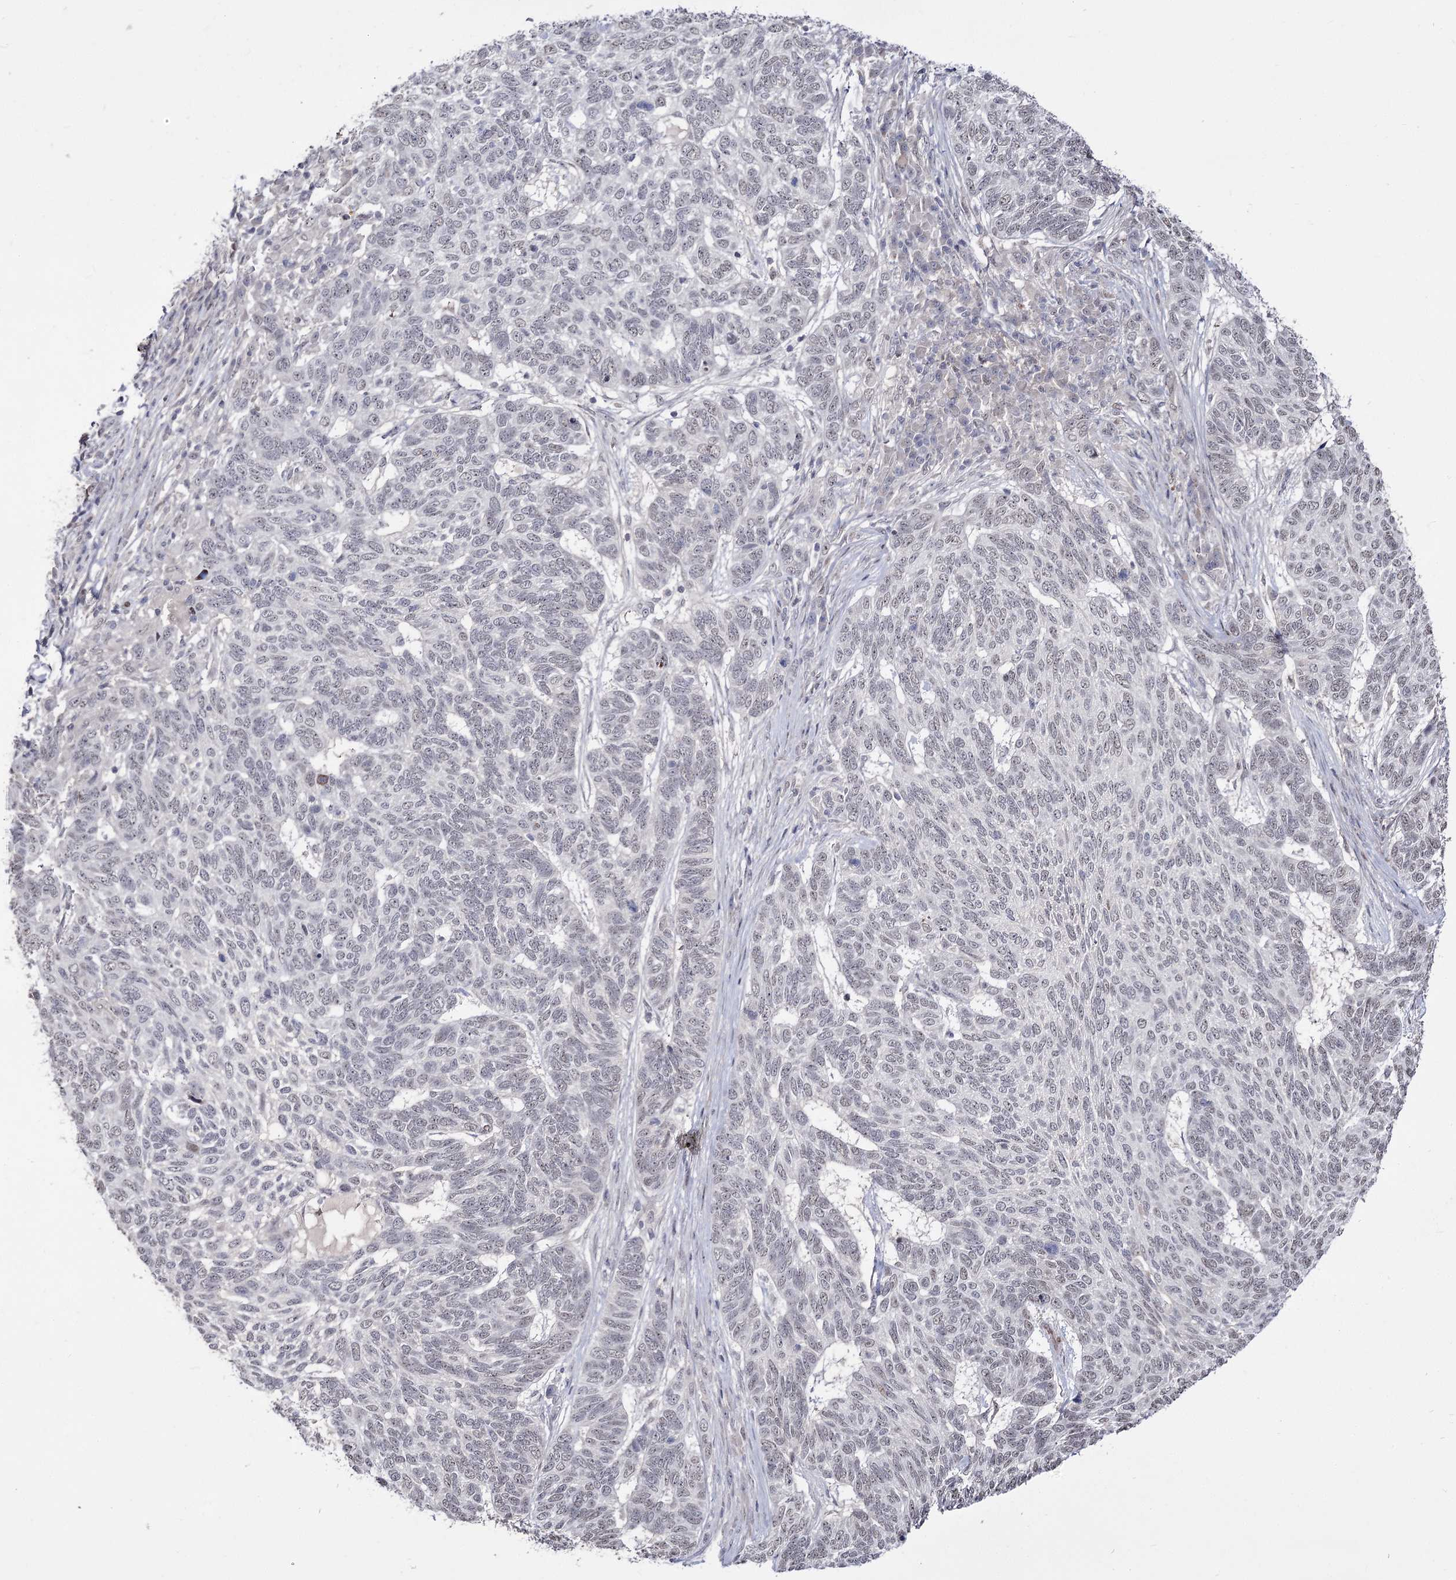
{"staining": {"intensity": "negative", "quantity": "none", "location": "none"}, "tissue": "skin cancer", "cell_type": "Tumor cells", "image_type": "cancer", "snomed": [{"axis": "morphology", "description": "Basal cell carcinoma"}, {"axis": "topography", "description": "Skin"}], "caption": "Immunohistochemical staining of human skin cancer exhibits no significant expression in tumor cells.", "gene": "STOX1", "patient": {"sex": "female", "age": 65}}